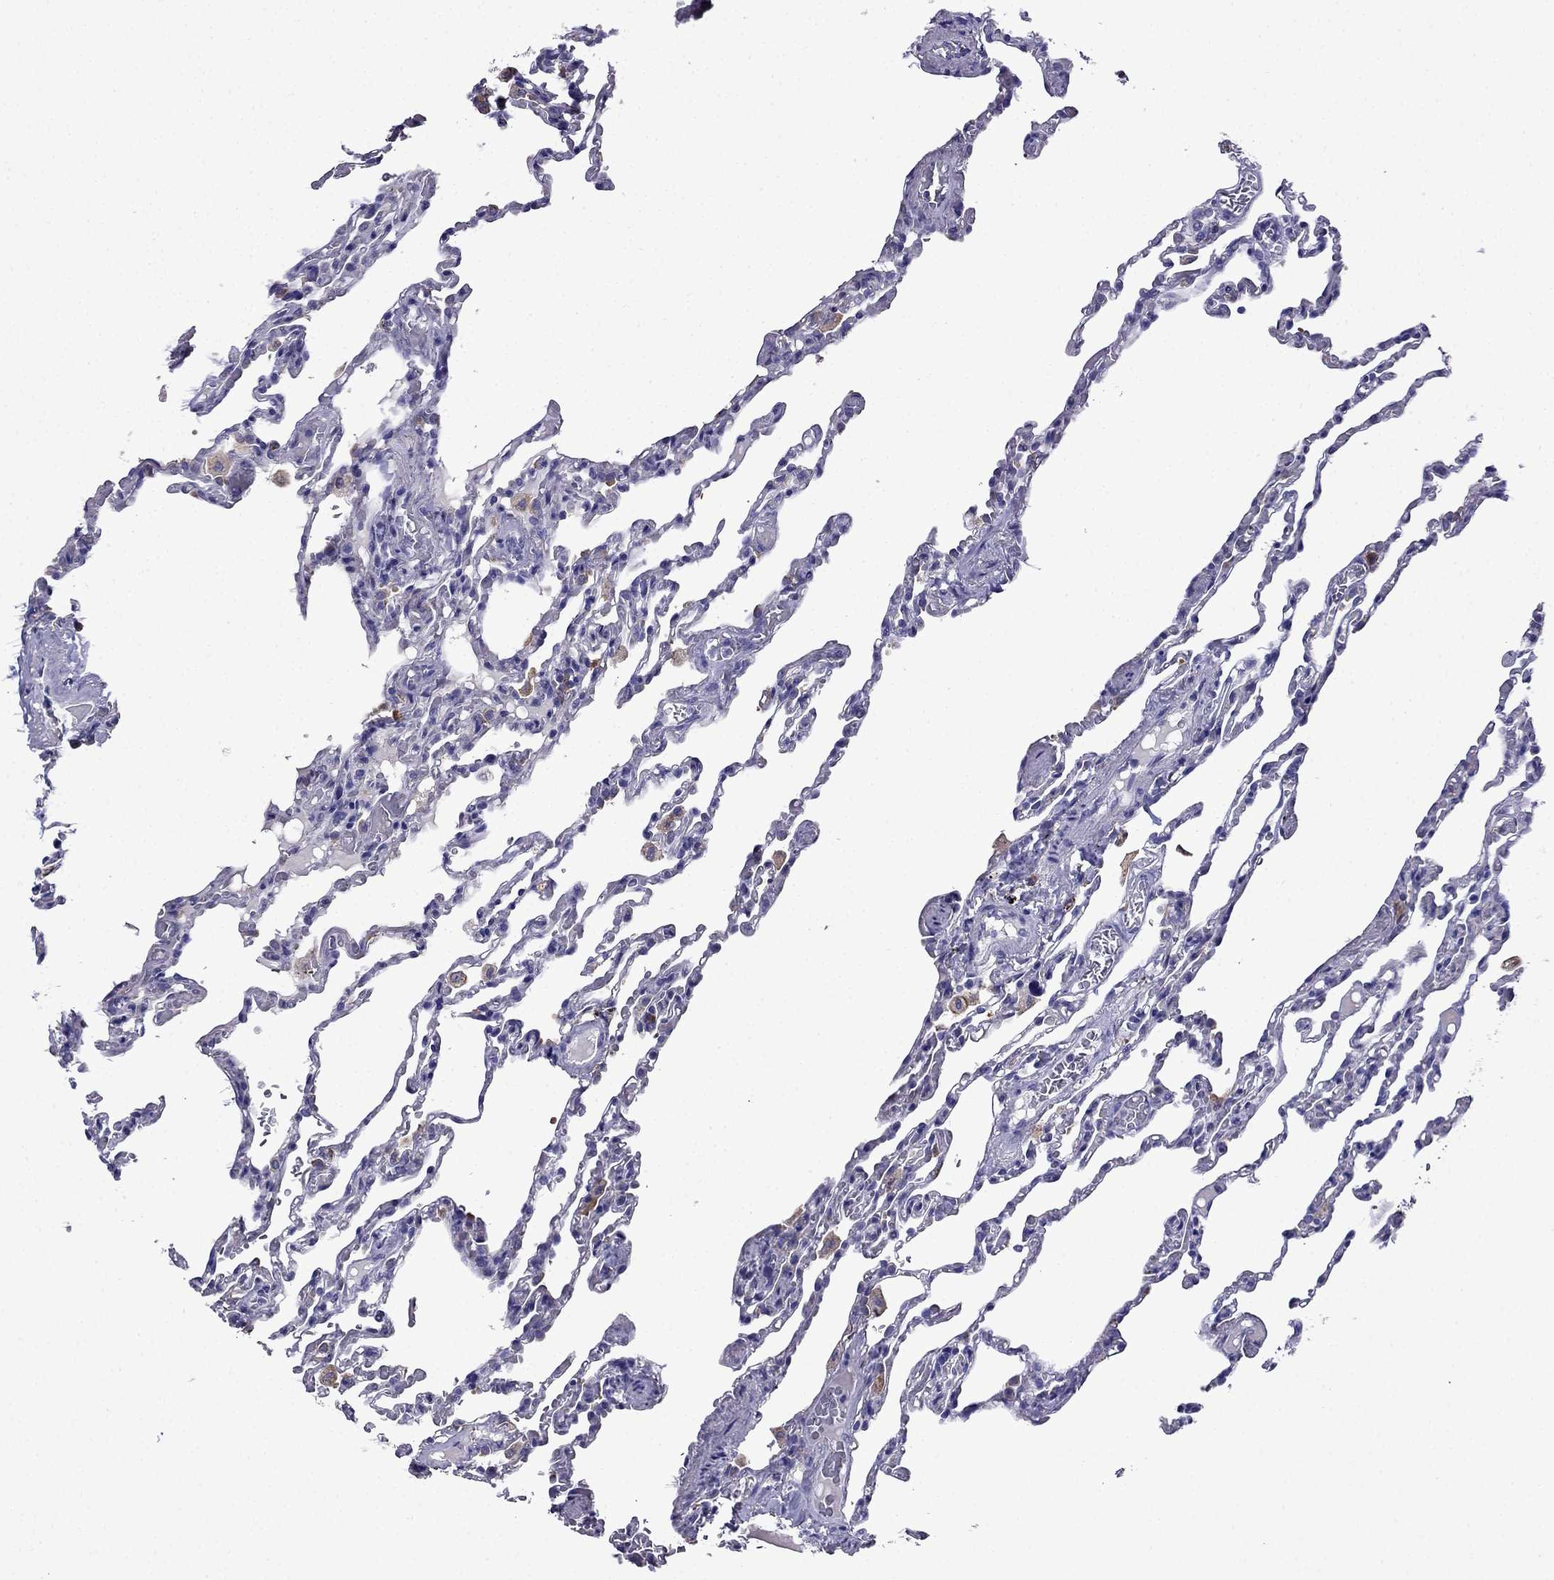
{"staining": {"intensity": "negative", "quantity": "none", "location": "none"}, "tissue": "lung", "cell_type": "Alveolar cells", "image_type": "normal", "snomed": [{"axis": "morphology", "description": "Normal tissue, NOS"}, {"axis": "topography", "description": "Lung"}], "caption": "IHC image of normal human lung stained for a protein (brown), which exhibits no expression in alveolar cells.", "gene": "TSSK4", "patient": {"sex": "female", "age": 43}}